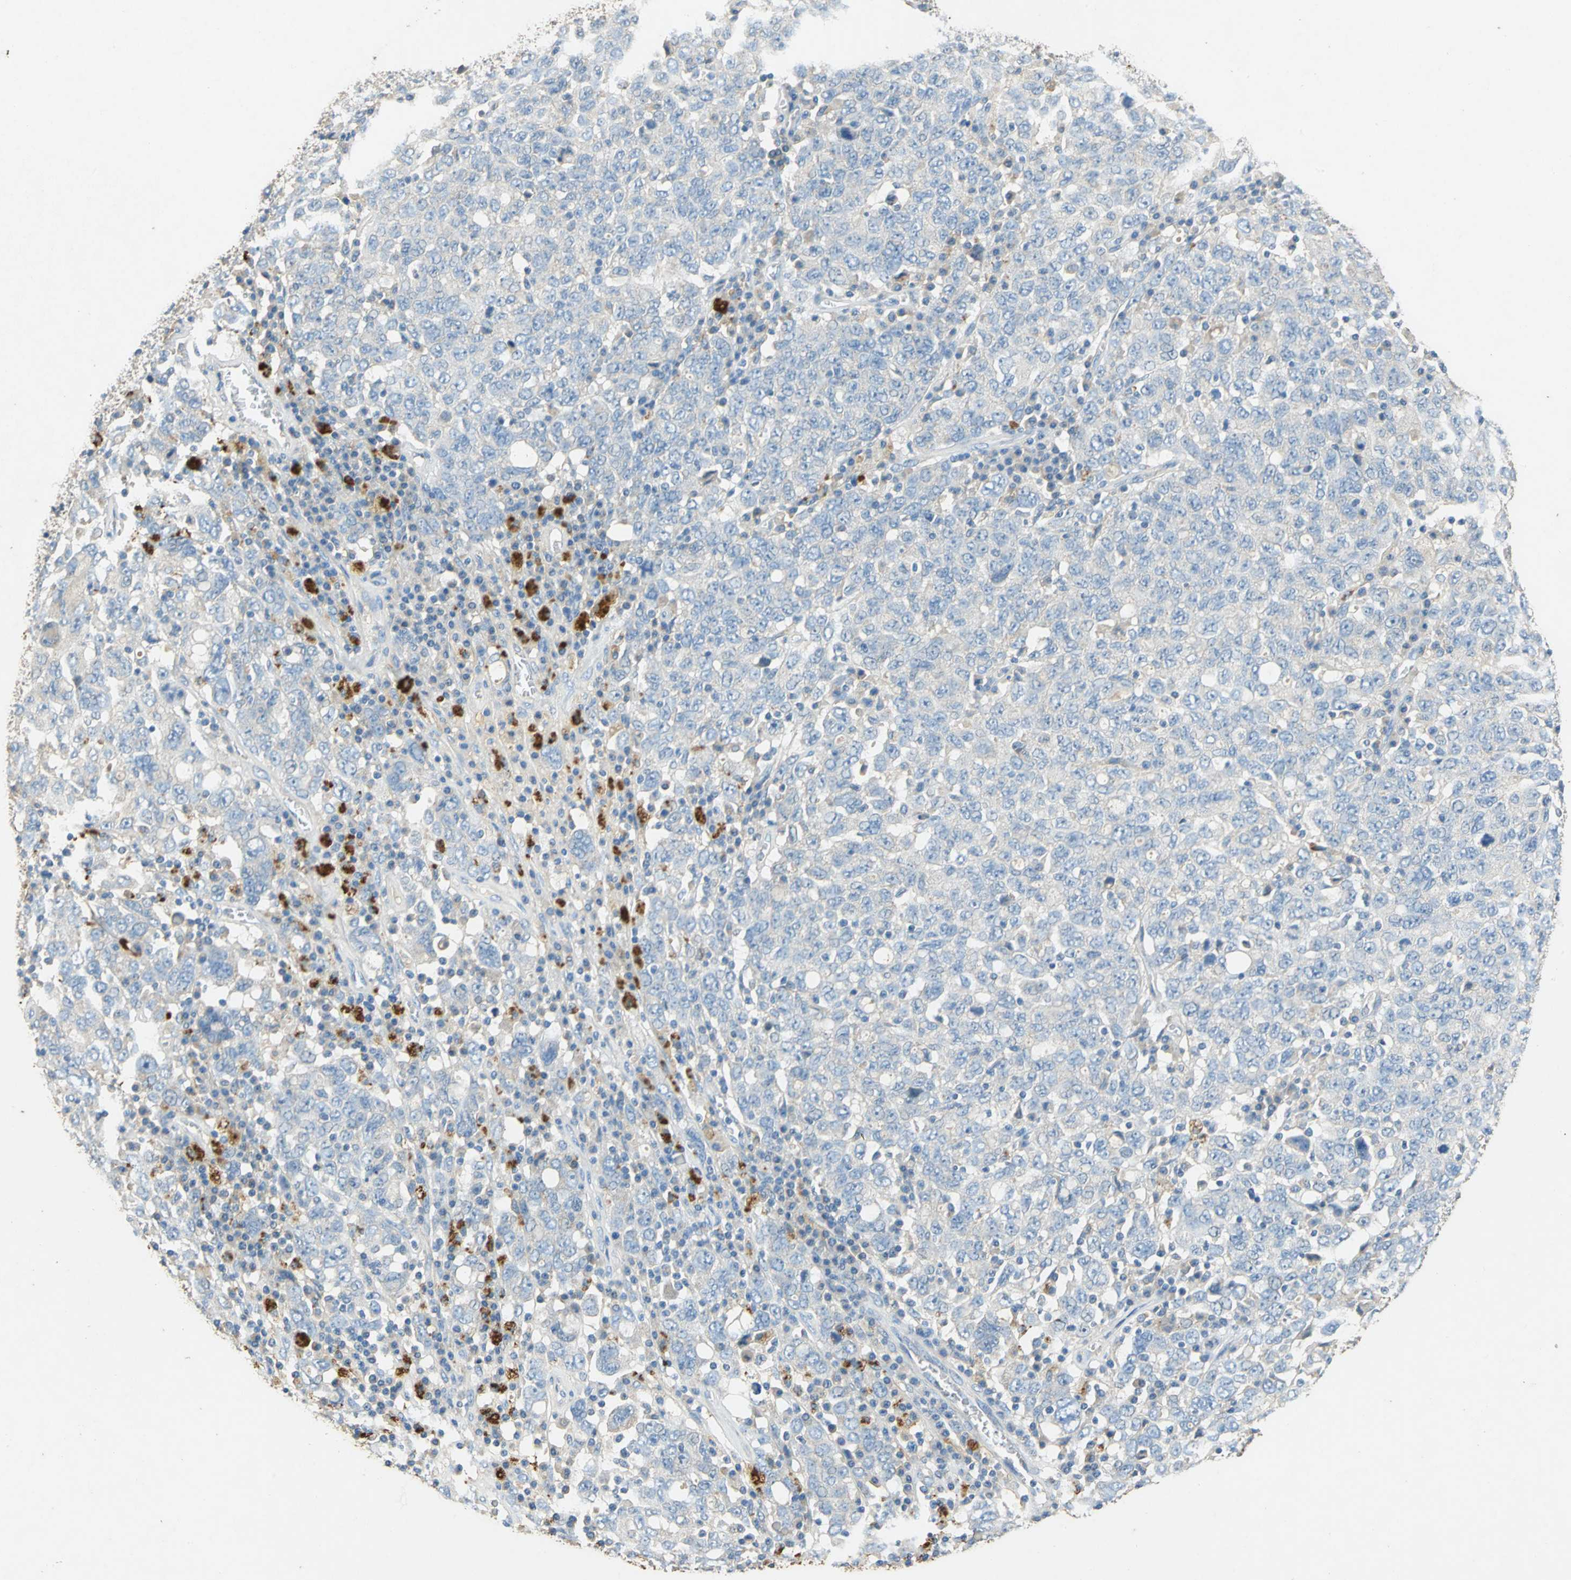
{"staining": {"intensity": "weak", "quantity": "25%-75%", "location": "cytoplasmic/membranous"}, "tissue": "ovarian cancer", "cell_type": "Tumor cells", "image_type": "cancer", "snomed": [{"axis": "morphology", "description": "Carcinoma, endometroid"}, {"axis": "topography", "description": "Ovary"}], "caption": "DAB immunohistochemical staining of endometroid carcinoma (ovarian) exhibits weak cytoplasmic/membranous protein positivity in about 25%-75% of tumor cells.", "gene": "ADAMTS5", "patient": {"sex": "female", "age": 62}}